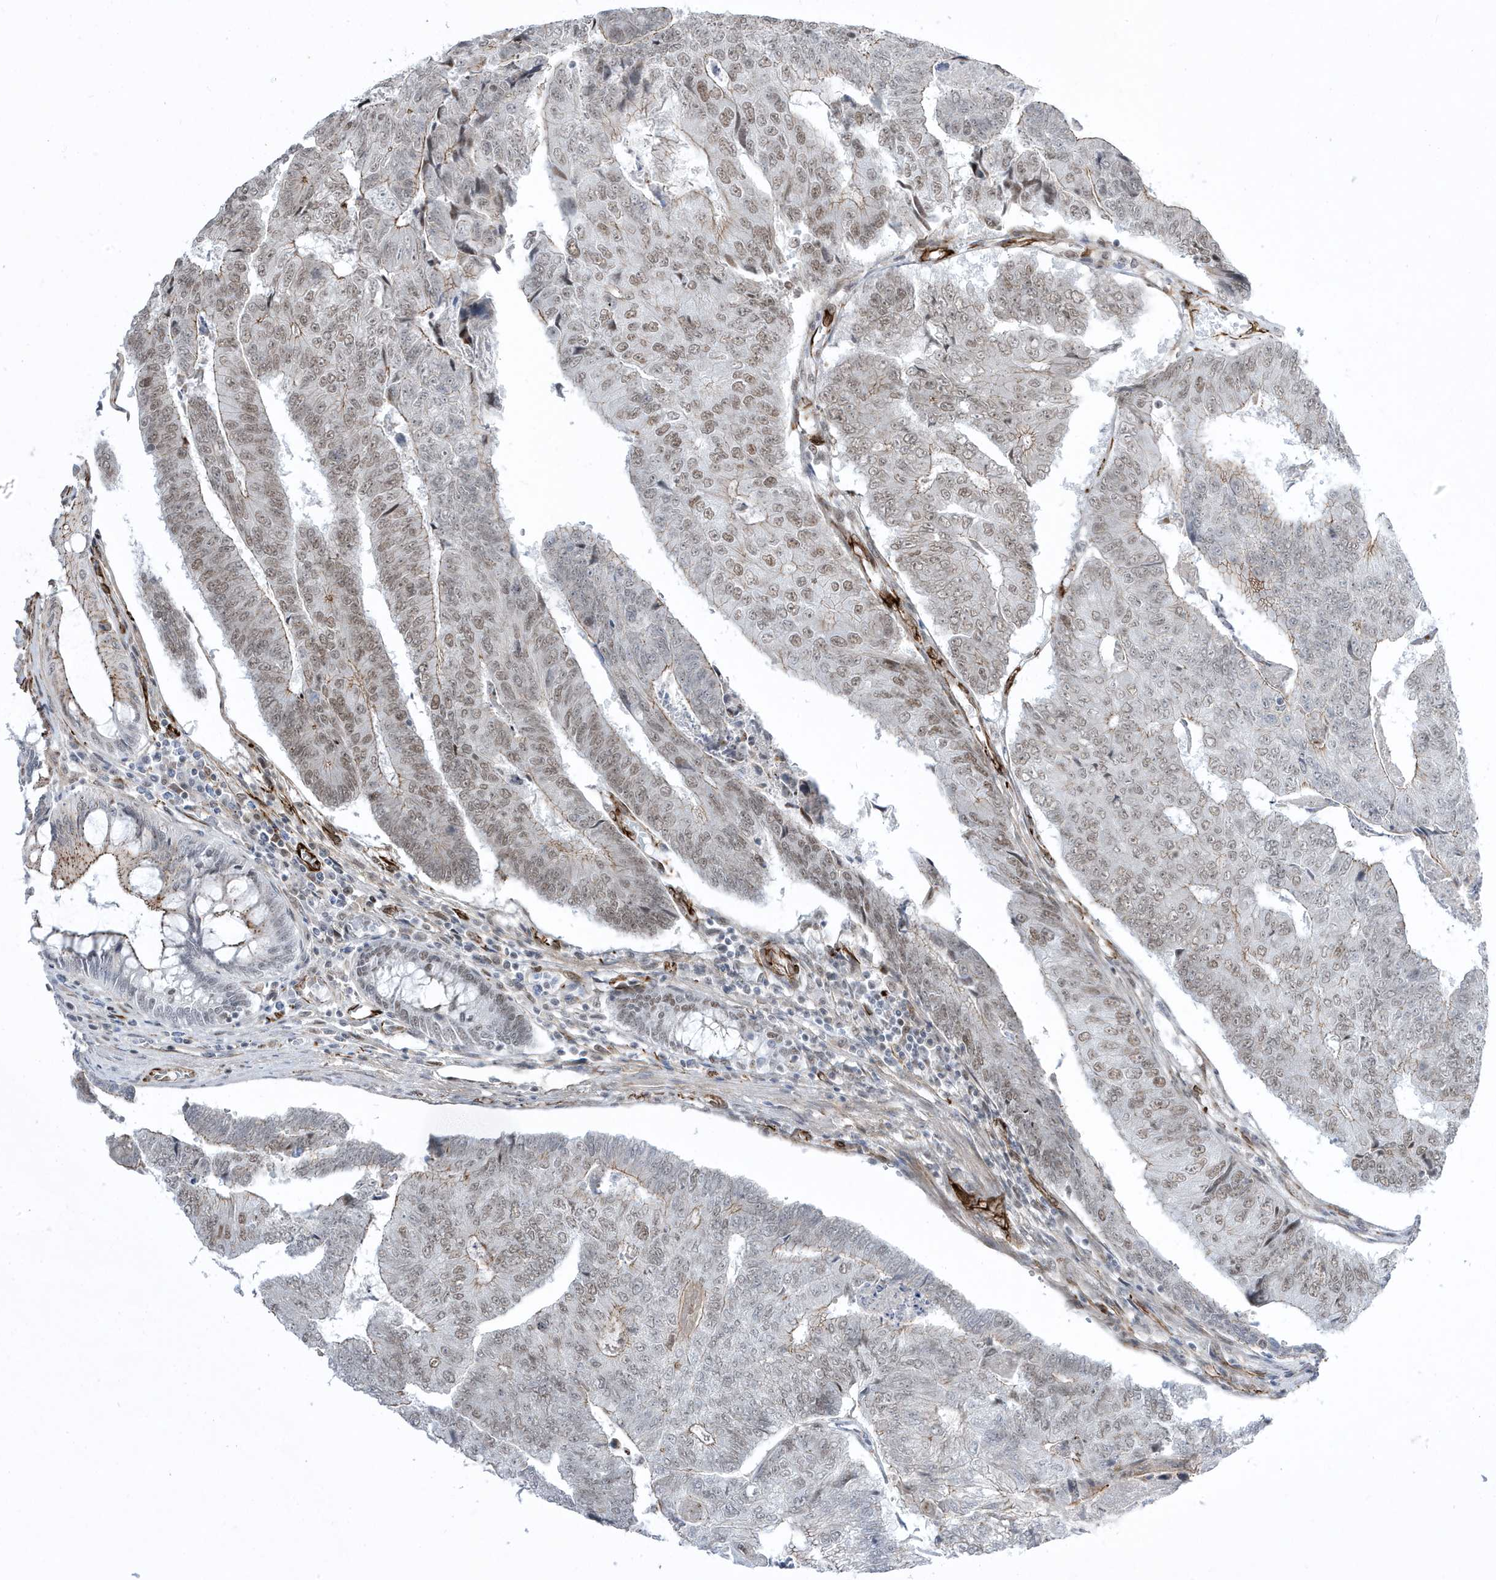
{"staining": {"intensity": "moderate", "quantity": ">75%", "location": "nuclear"}, "tissue": "colorectal cancer", "cell_type": "Tumor cells", "image_type": "cancer", "snomed": [{"axis": "morphology", "description": "Adenocarcinoma, NOS"}, {"axis": "topography", "description": "Colon"}], "caption": "An image showing moderate nuclear positivity in about >75% of tumor cells in colorectal cancer (adenocarcinoma), as visualized by brown immunohistochemical staining.", "gene": "ADAMTSL3", "patient": {"sex": "female", "age": 67}}